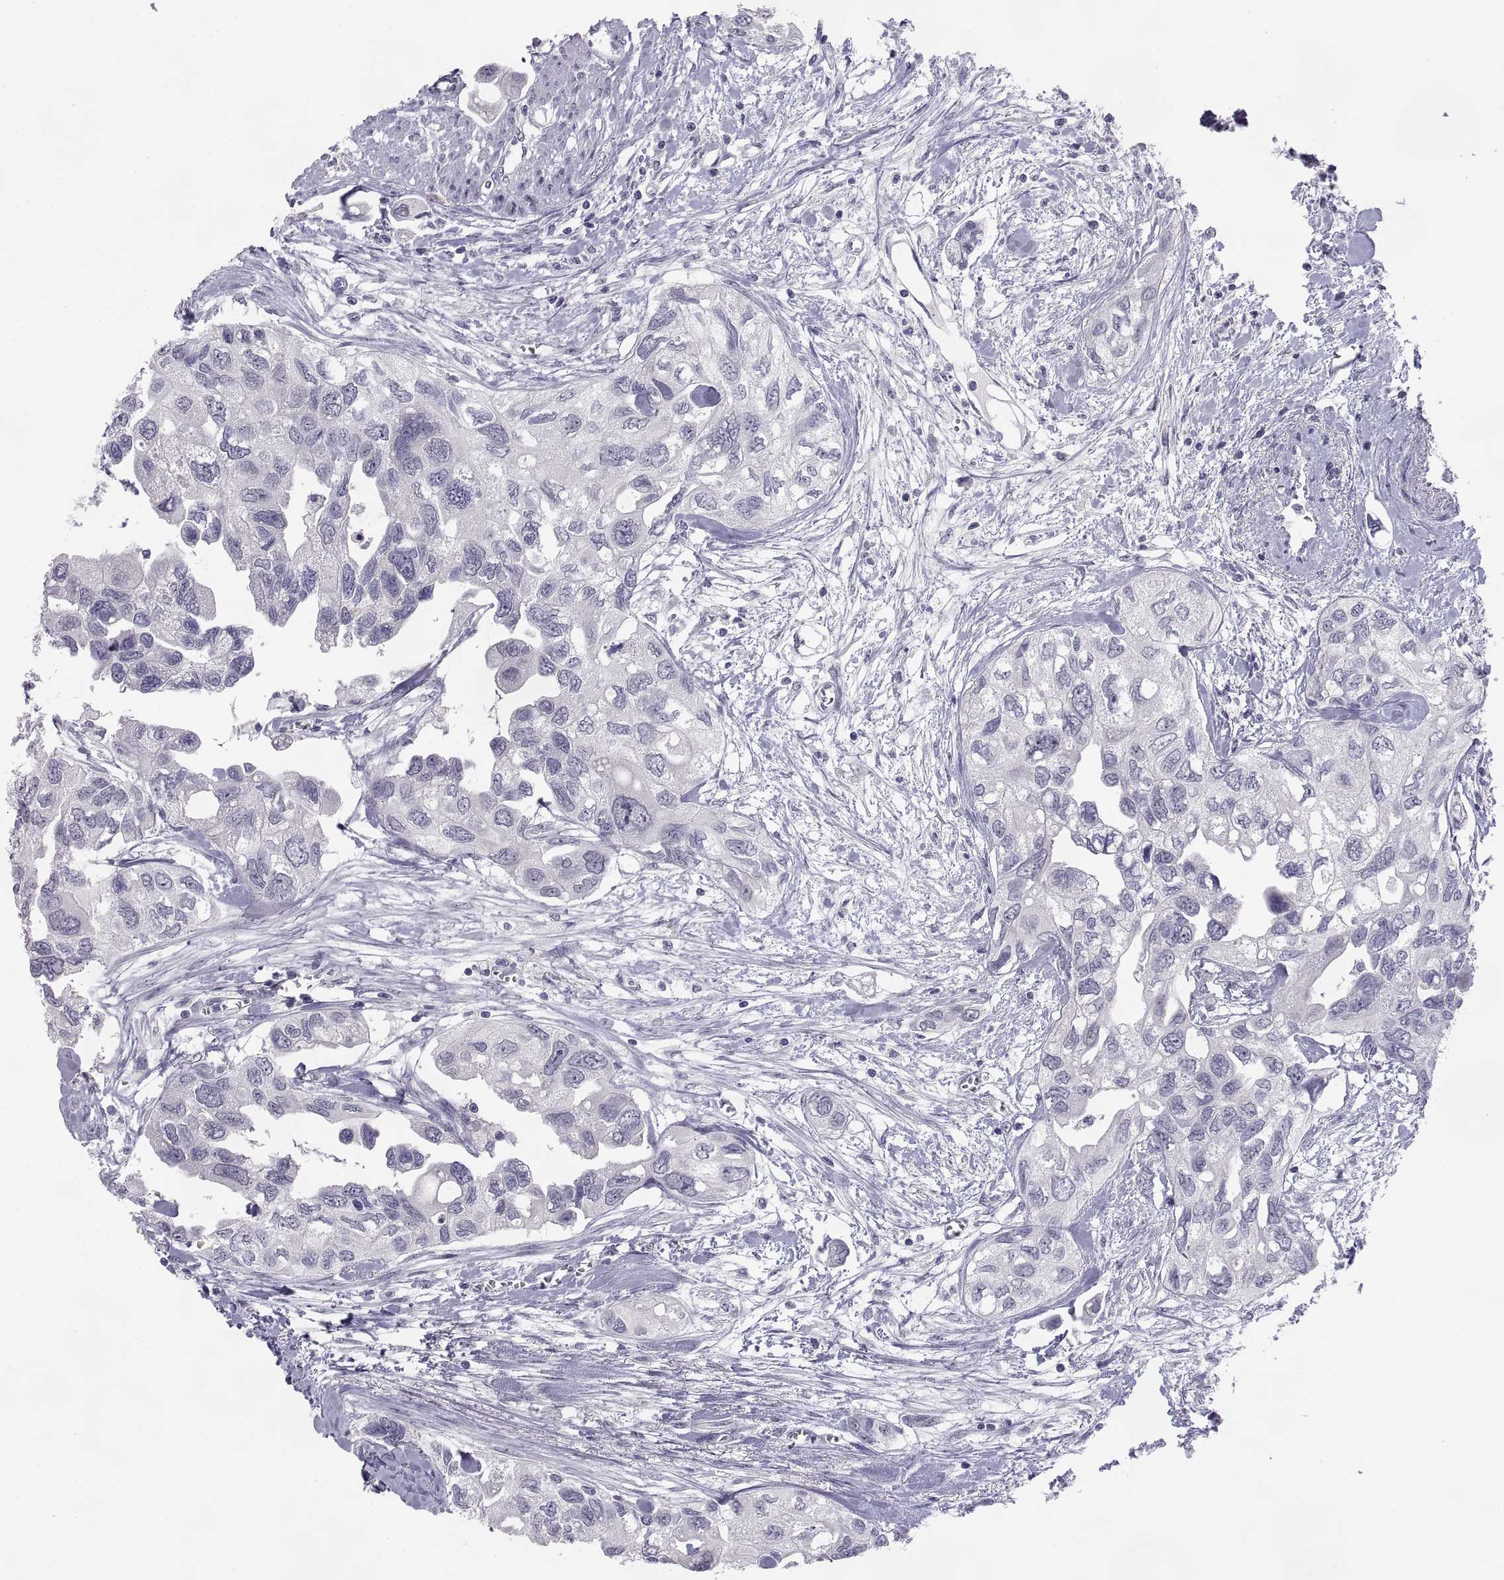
{"staining": {"intensity": "negative", "quantity": "none", "location": "none"}, "tissue": "urothelial cancer", "cell_type": "Tumor cells", "image_type": "cancer", "snomed": [{"axis": "morphology", "description": "Urothelial carcinoma, High grade"}, {"axis": "topography", "description": "Urinary bladder"}], "caption": "IHC of urothelial cancer exhibits no expression in tumor cells.", "gene": "TEX13A", "patient": {"sex": "male", "age": 59}}